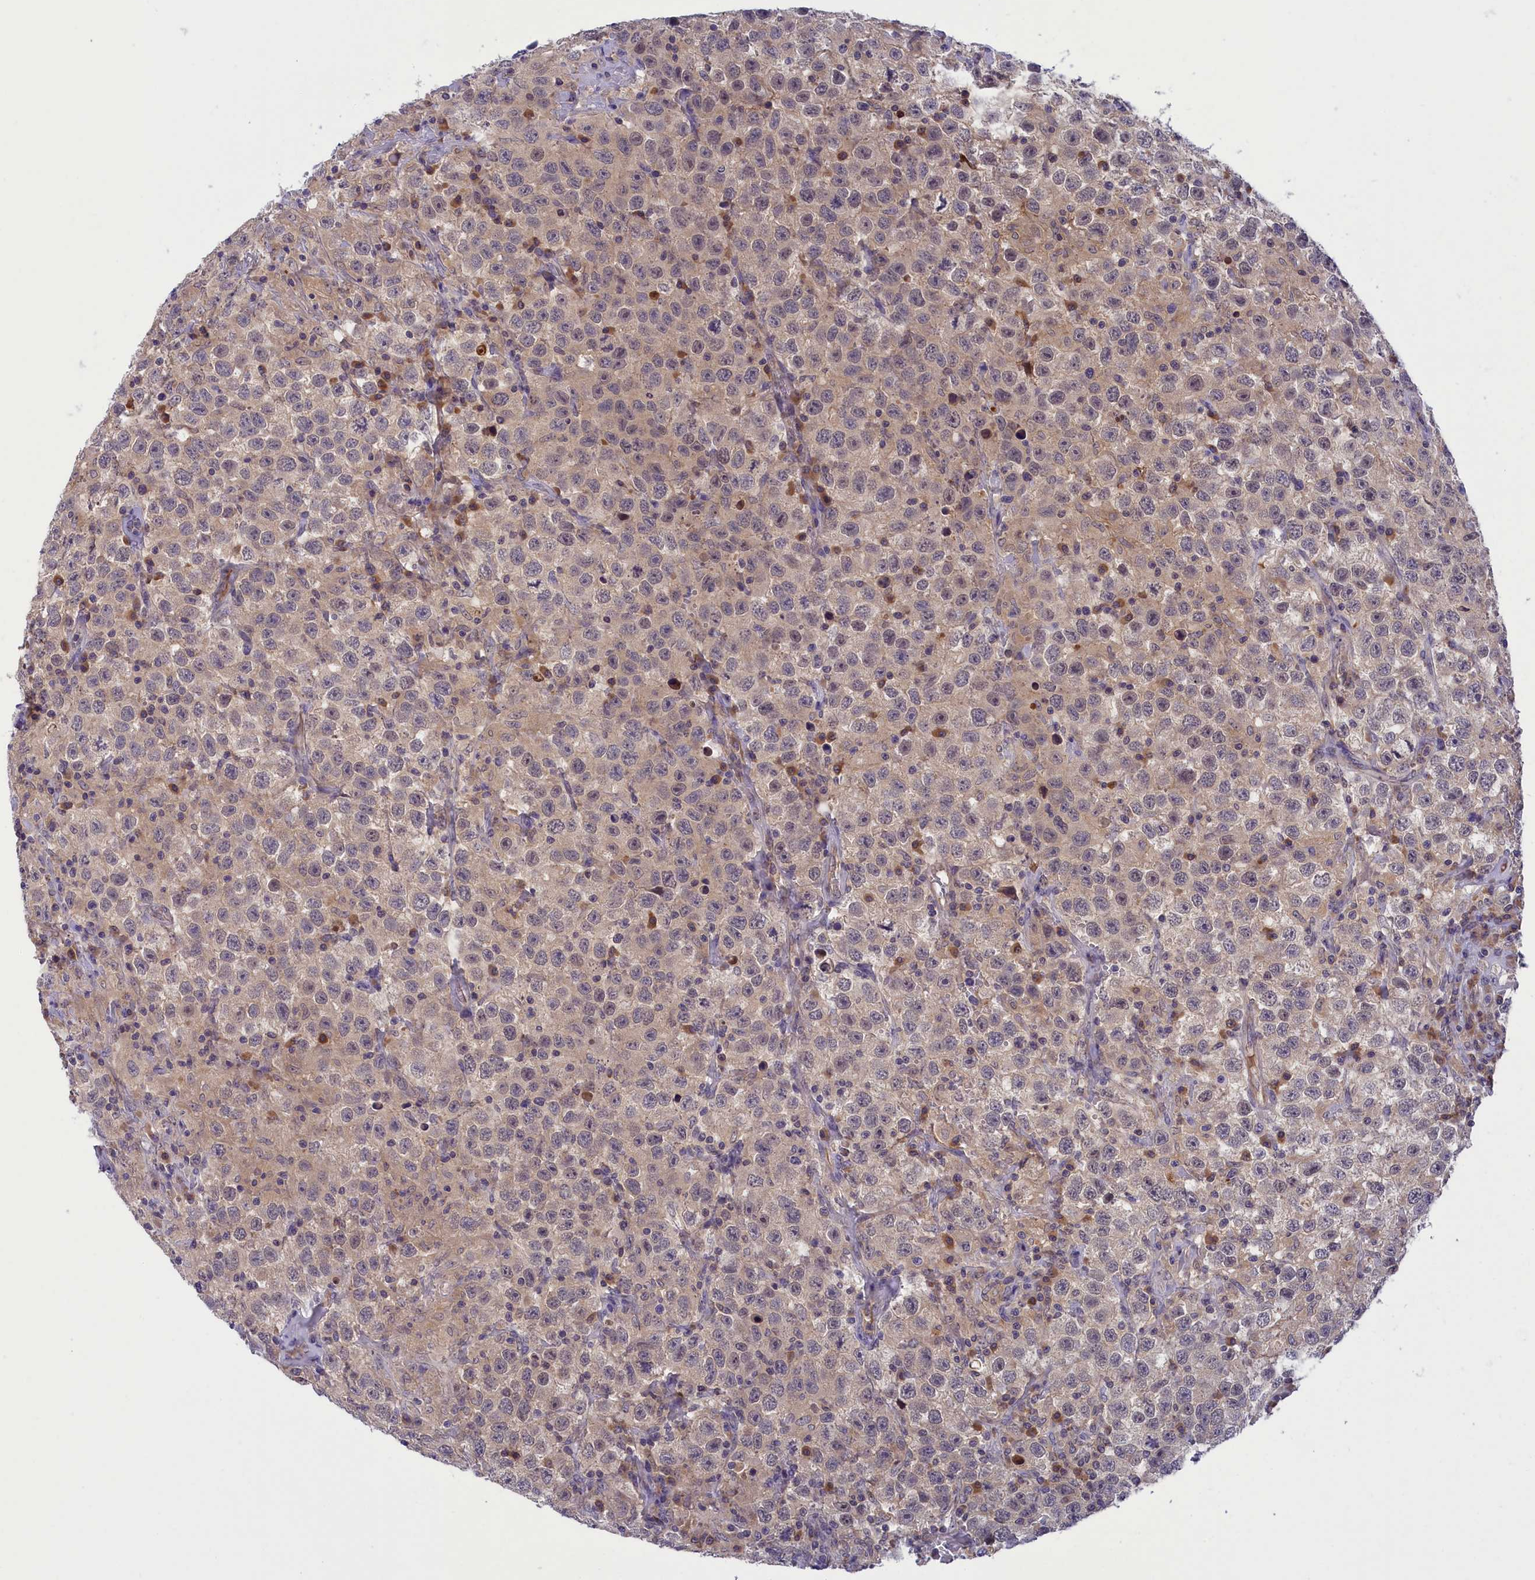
{"staining": {"intensity": "weak", "quantity": "25%-75%", "location": "cytoplasmic/membranous"}, "tissue": "testis cancer", "cell_type": "Tumor cells", "image_type": "cancer", "snomed": [{"axis": "morphology", "description": "Seminoma, NOS"}, {"axis": "topography", "description": "Testis"}], "caption": "Immunohistochemistry (IHC) (DAB (3,3'-diaminobenzidine)) staining of testis cancer demonstrates weak cytoplasmic/membranous protein staining in approximately 25%-75% of tumor cells. (IHC, brightfield microscopy, high magnification).", "gene": "STYX", "patient": {"sex": "male", "age": 41}}